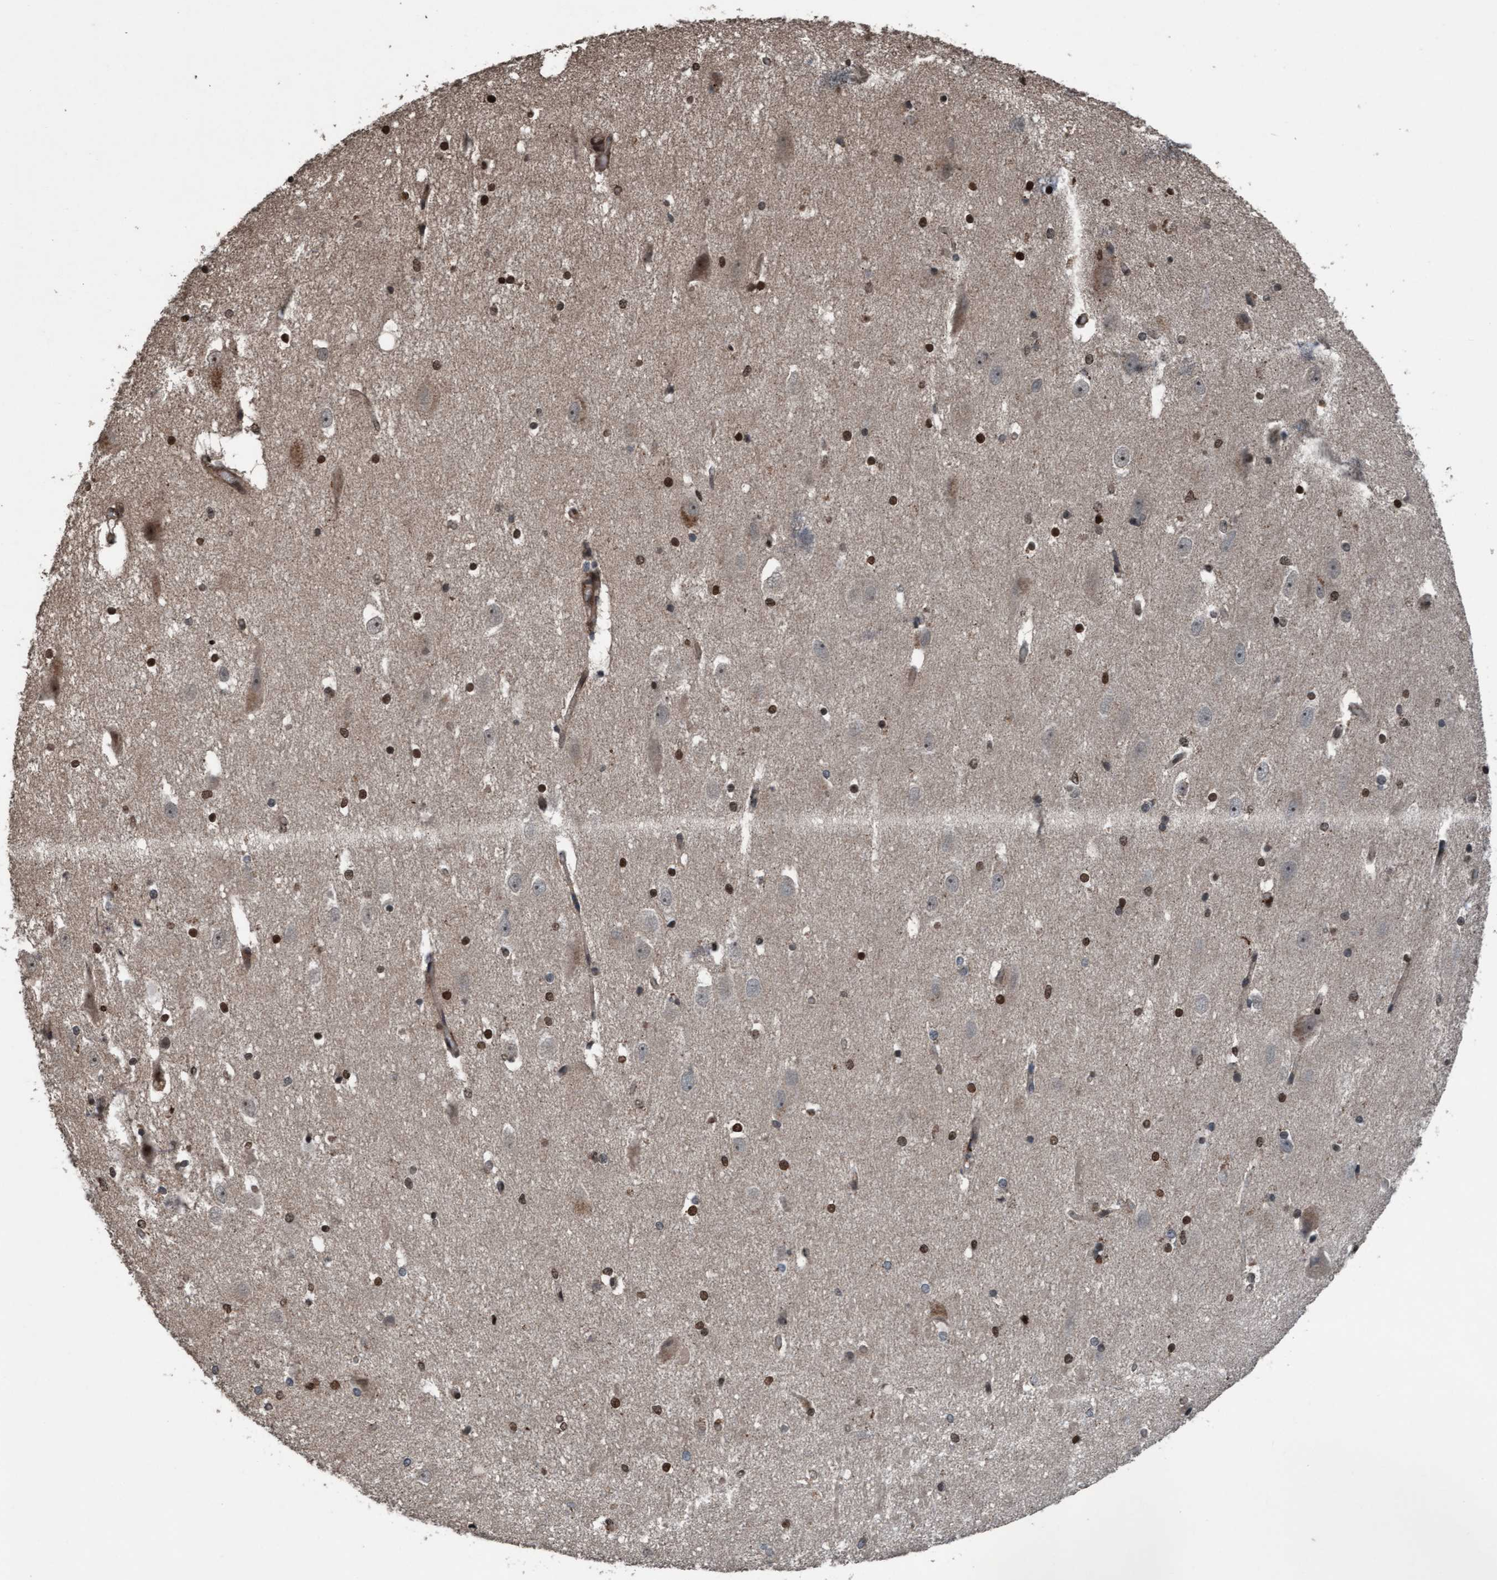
{"staining": {"intensity": "strong", "quantity": "25%-75%", "location": "nuclear"}, "tissue": "hippocampus", "cell_type": "Glial cells", "image_type": "normal", "snomed": [{"axis": "morphology", "description": "Normal tissue, NOS"}, {"axis": "topography", "description": "Hippocampus"}], "caption": "Immunohistochemical staining of normal human hippocampus exhibits strong nuclear protein staining in about 25%-75% of glial cells.", "gene": "PLXNB2", "patient": {"sex": "female", "age": 19}}